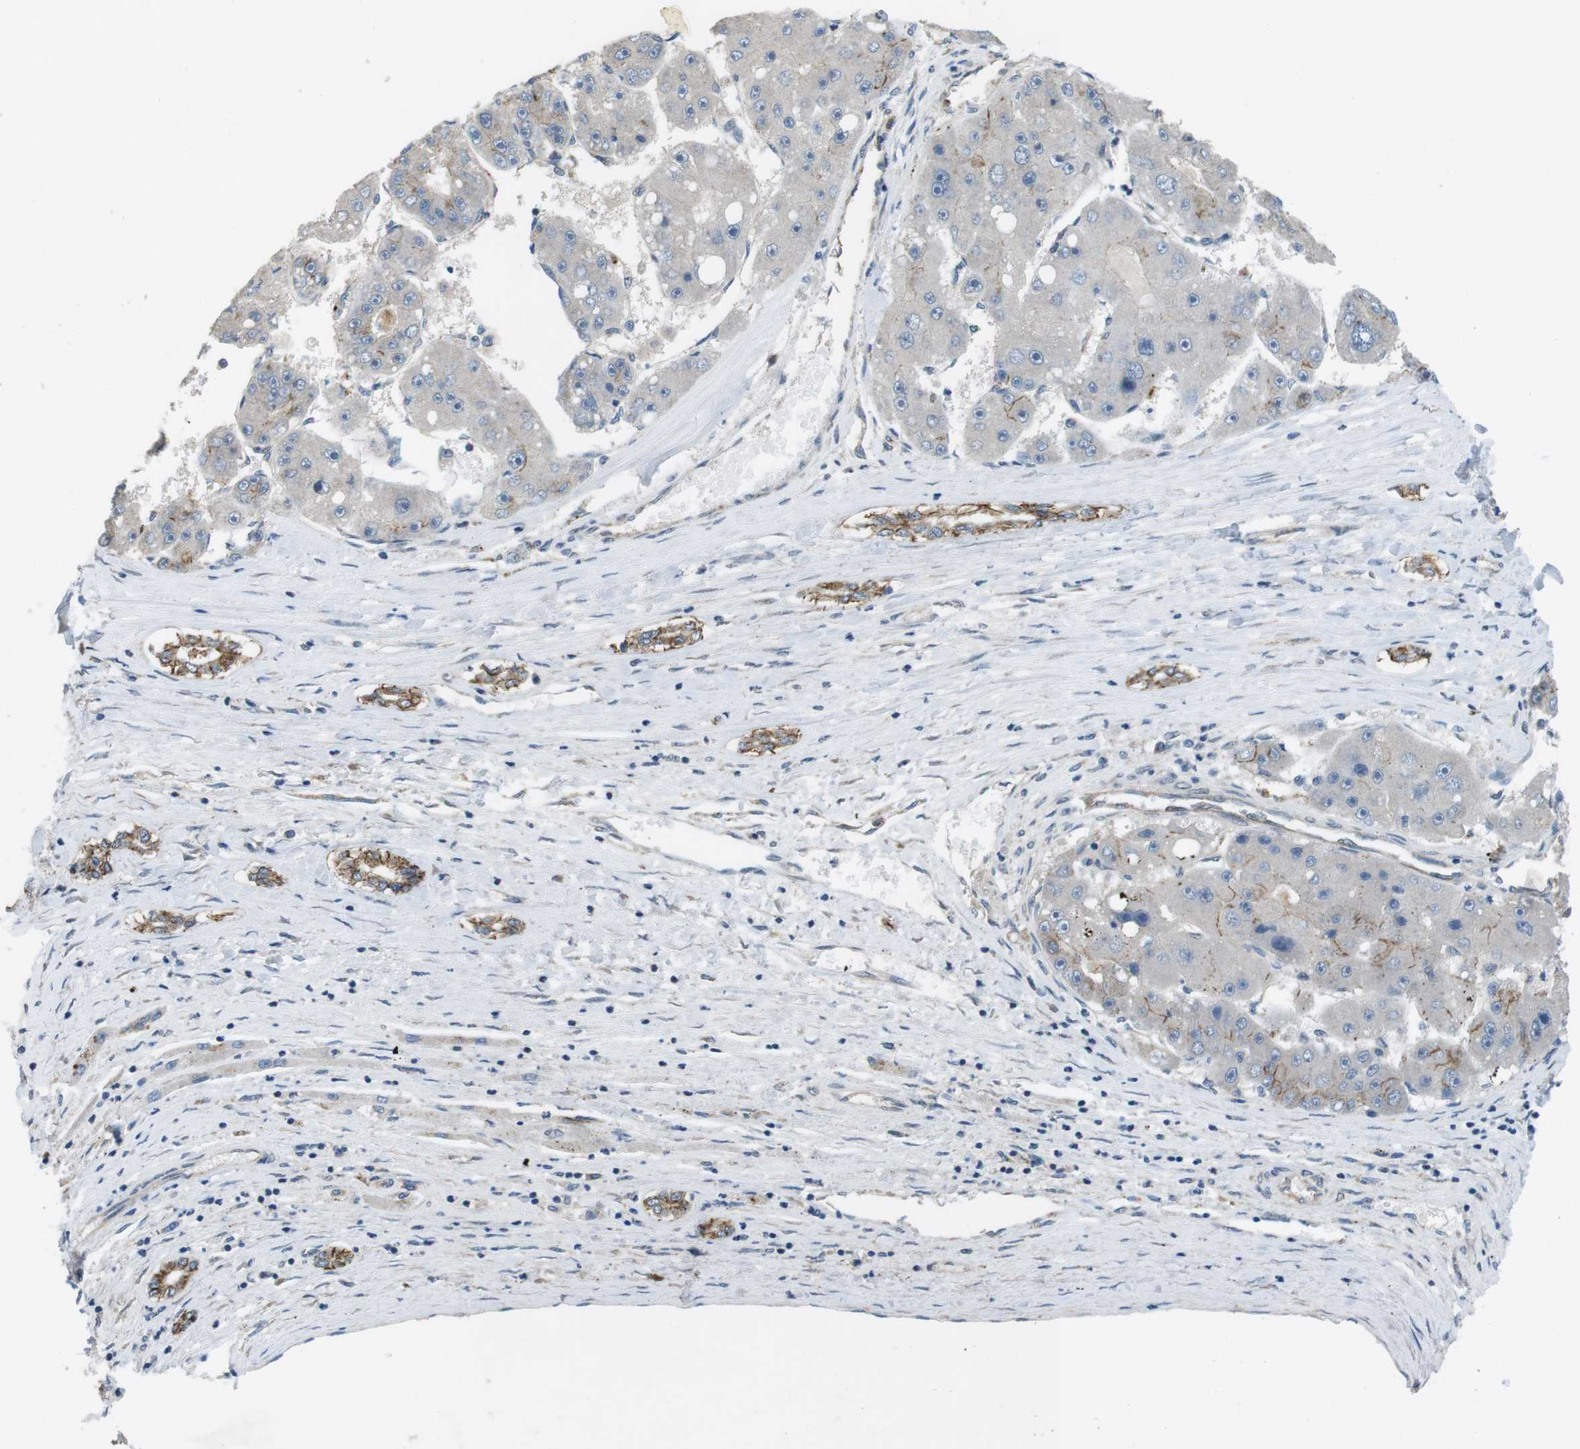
{"staining": {"intensity": "weak", "quantity": "<25%", "location": "cytoplasmic/membranous"}, "tissue": "liver cancer", "cell_type": "Tumor cells", "image_type": "cancer", "snomed": [{"axis": "morphology", "description": "Carcinoma, Hepatocellular, NOS"}, {"axis": "topography", "description": "Liver"}], "caption": "Tumor cells are negative for brown protein staining in liver cancer.", "gene": "CLDN7", "patient": {"sex": "female", "age": 61}}